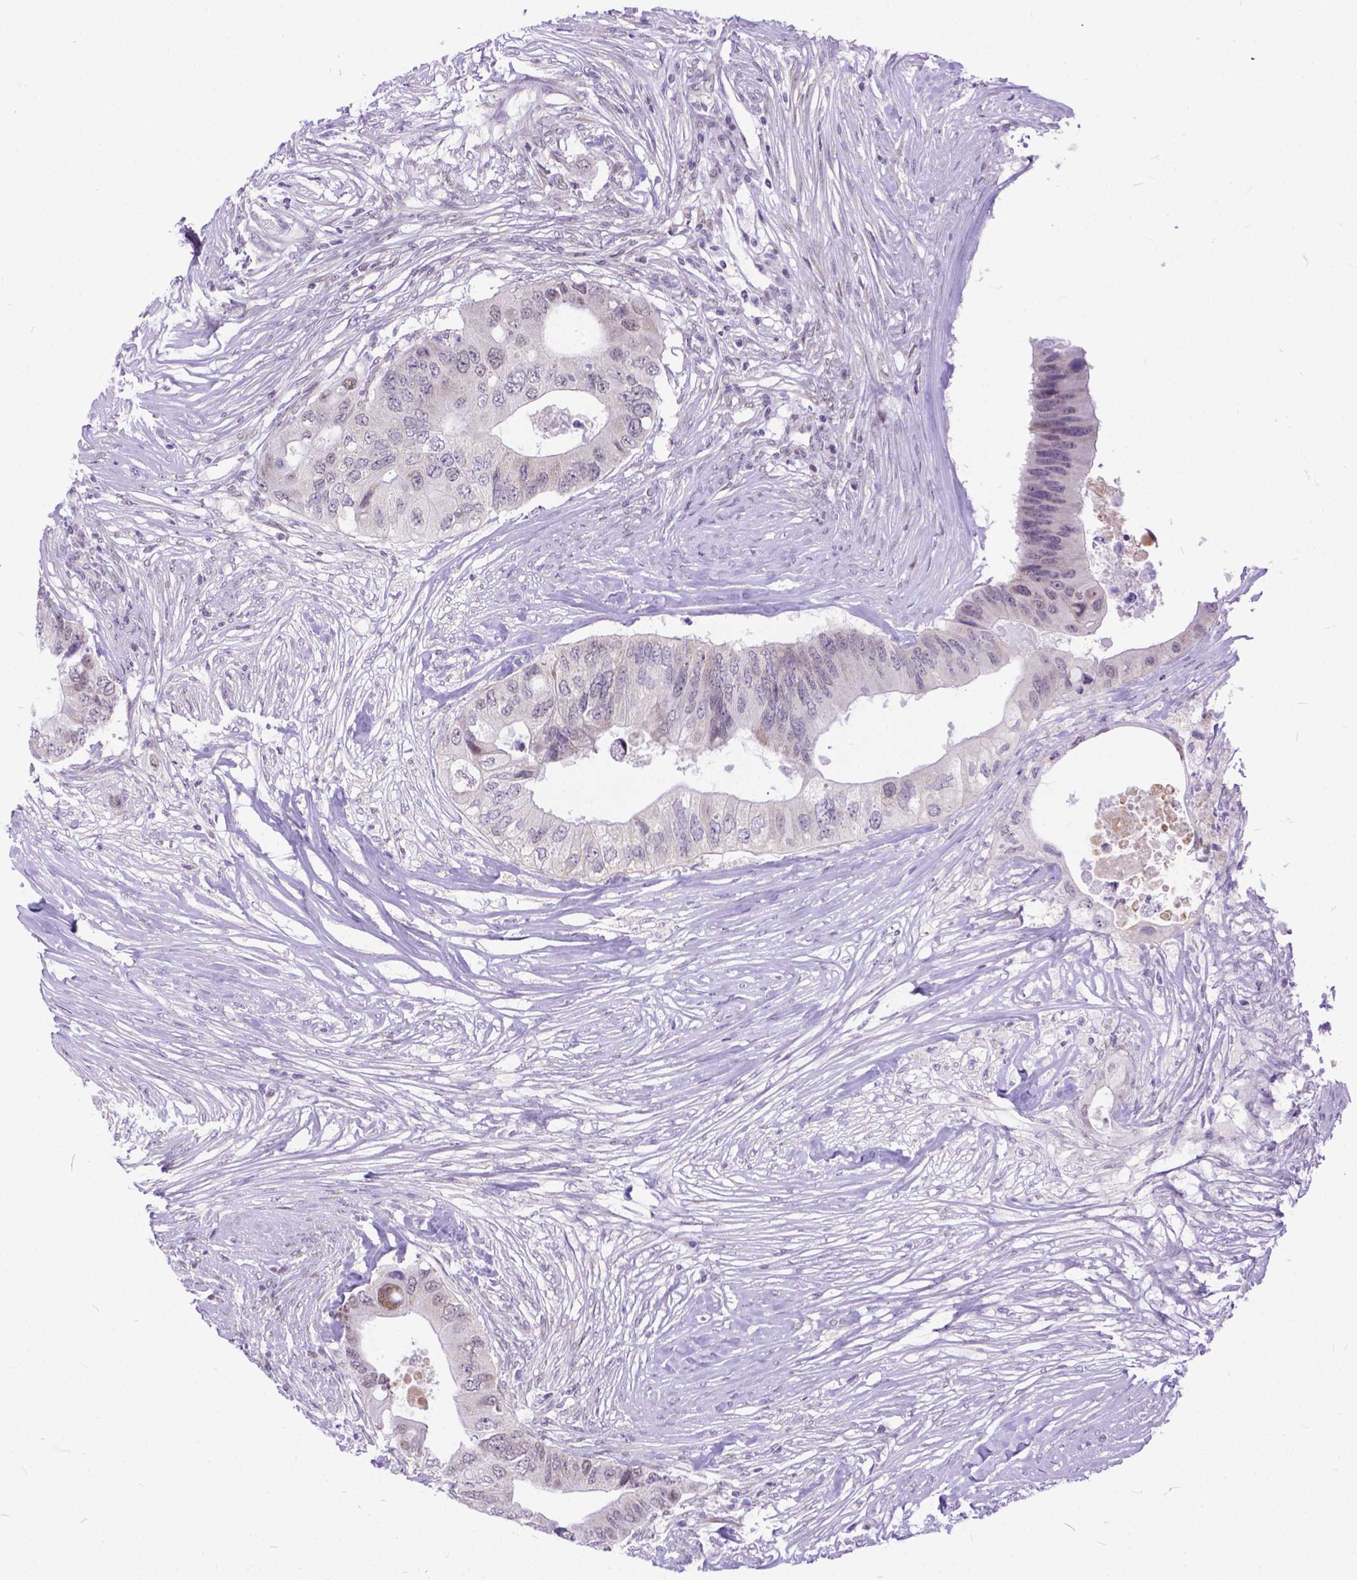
{"staining": {"intensity": "weak", "quantity": "<25%", "location": "nuclear"}, "tissue": "colorectal cancer", "cell_type": "Tumor cells", "image_type": "cancer", "snomed": [{"axis": "morphology", "description": "Adenocarcinoma, NOS"}, {"axis": "topography", "description": "Colon"}], "caption": "Colorectal cancer was stained to show a protein in brown. There is no significant staining in tumor cells. (IHC, brightfield microscopy, high magnification).", "gene": "FAM124B", "patient": {"sex": "male", "age": 71}}